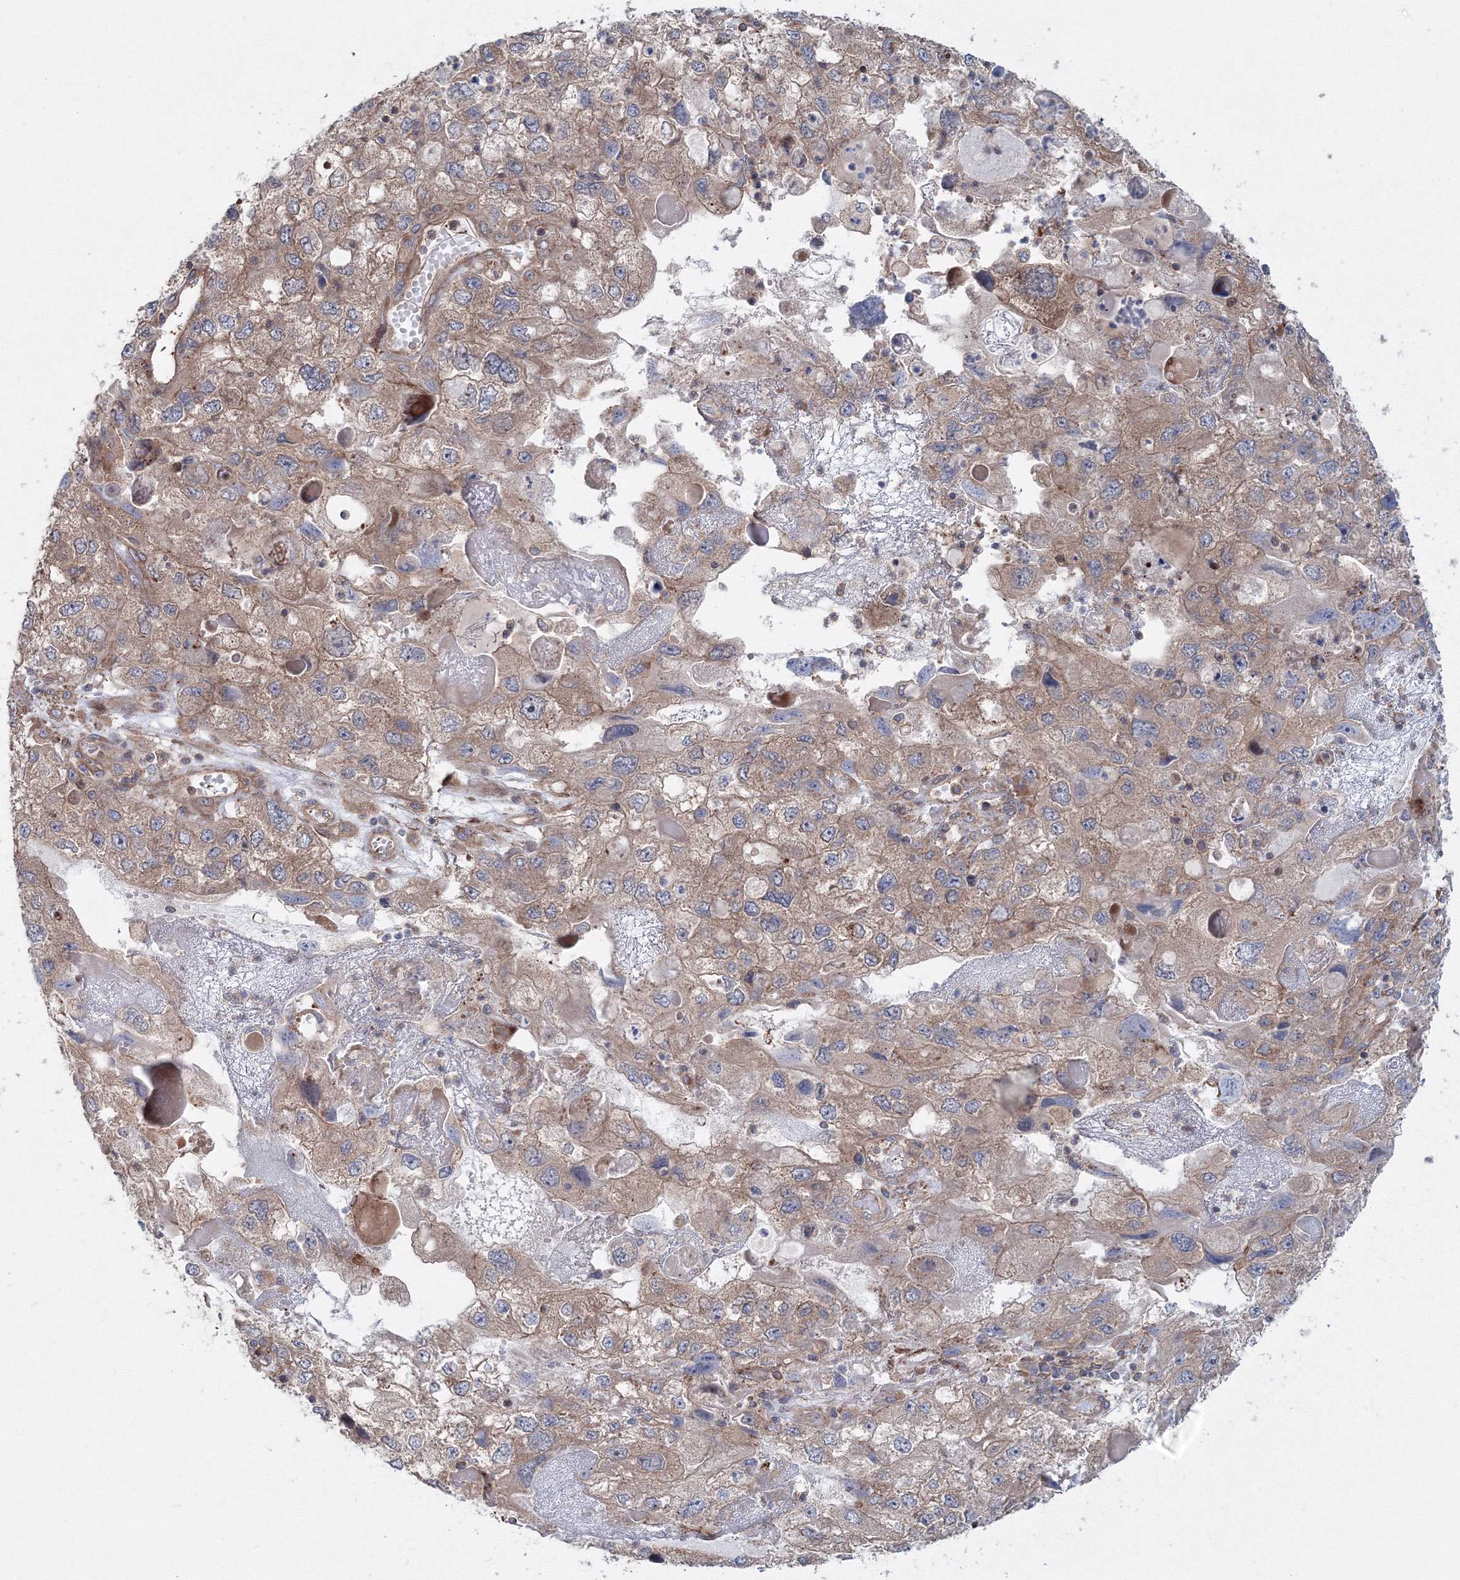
{"staining": {"intensity": "moderate", "quantity": ">75%", "location": "cytoplasmic/membranous"}, "tissue": "endometrial cancer", "cell_type": "Tumor cells", "image_type": "cancer", "snomed": [{"axis": "morphology", "description": "Adenocarcinoma, NOS"}, {"axis": "topography", "description": "Endometrium"}], "caption": "Protein staining by immunohistochemistry displays moderate cytoplasmic/membranous expression in approximately >75% of tumor cells in endometrial cancer (adenocarcinoma). (DAB IHC with brightfield microscopy, high magnification).", "gene": "EXOC1", "patient": {"sex": "female", "age": 49}}